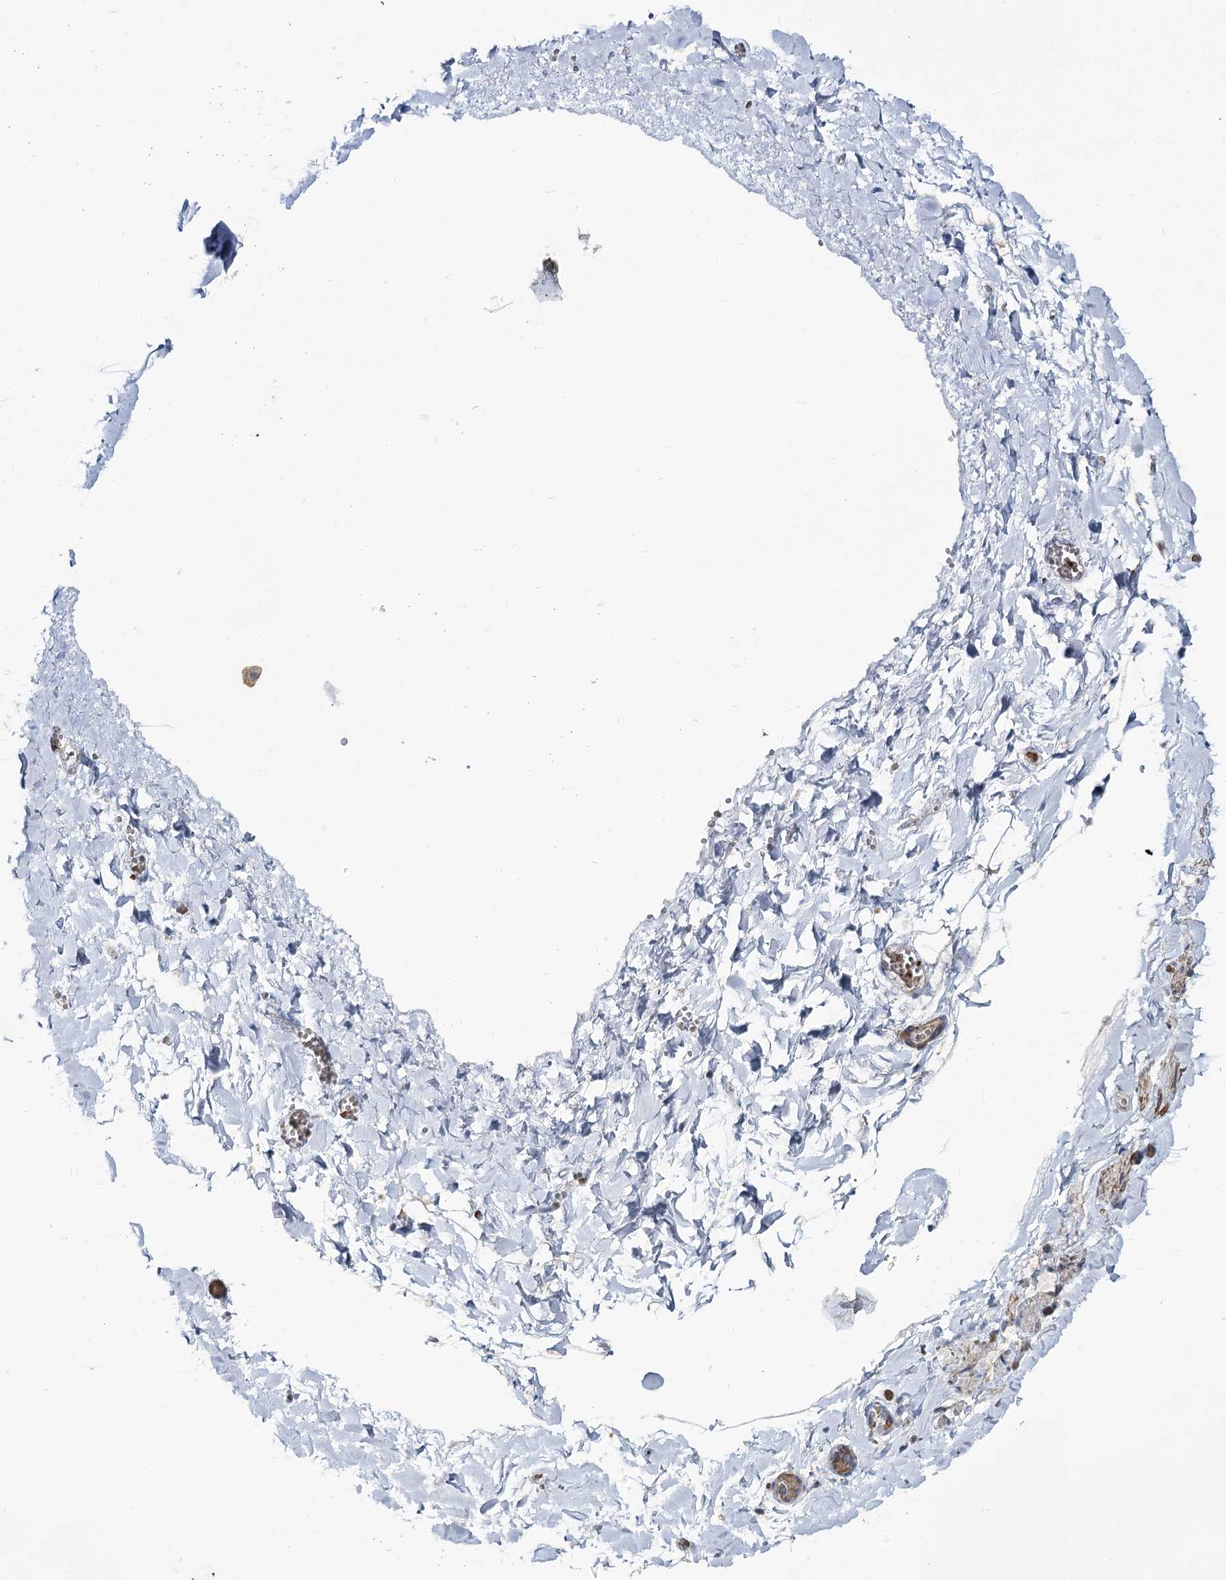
{"staining": {"intensity": "moderate", "quantity": "<25%", "location": "cytoplasmic/membranous"}, "tissue": "soft tissue", "cell_type": "Fibroblasts", "image_type": "normal", "snomed": [{"axis": "morphology", "description": "Normal tissue, NOS"}, {"axis": "topography", "description": "Gallbladder"}, {"axis": "topography", "description": "Peripheral nerve tissue"}], "caption": "This histopathology image reveals immunohistochemistry (IHC) staining of benign human soft tissue, with low moderate cytoplasmic/membranous positivity in approximately <25% of fibroblasts.", "gene": "CIB4", "patient": {"sex": "male", "age": 38}}